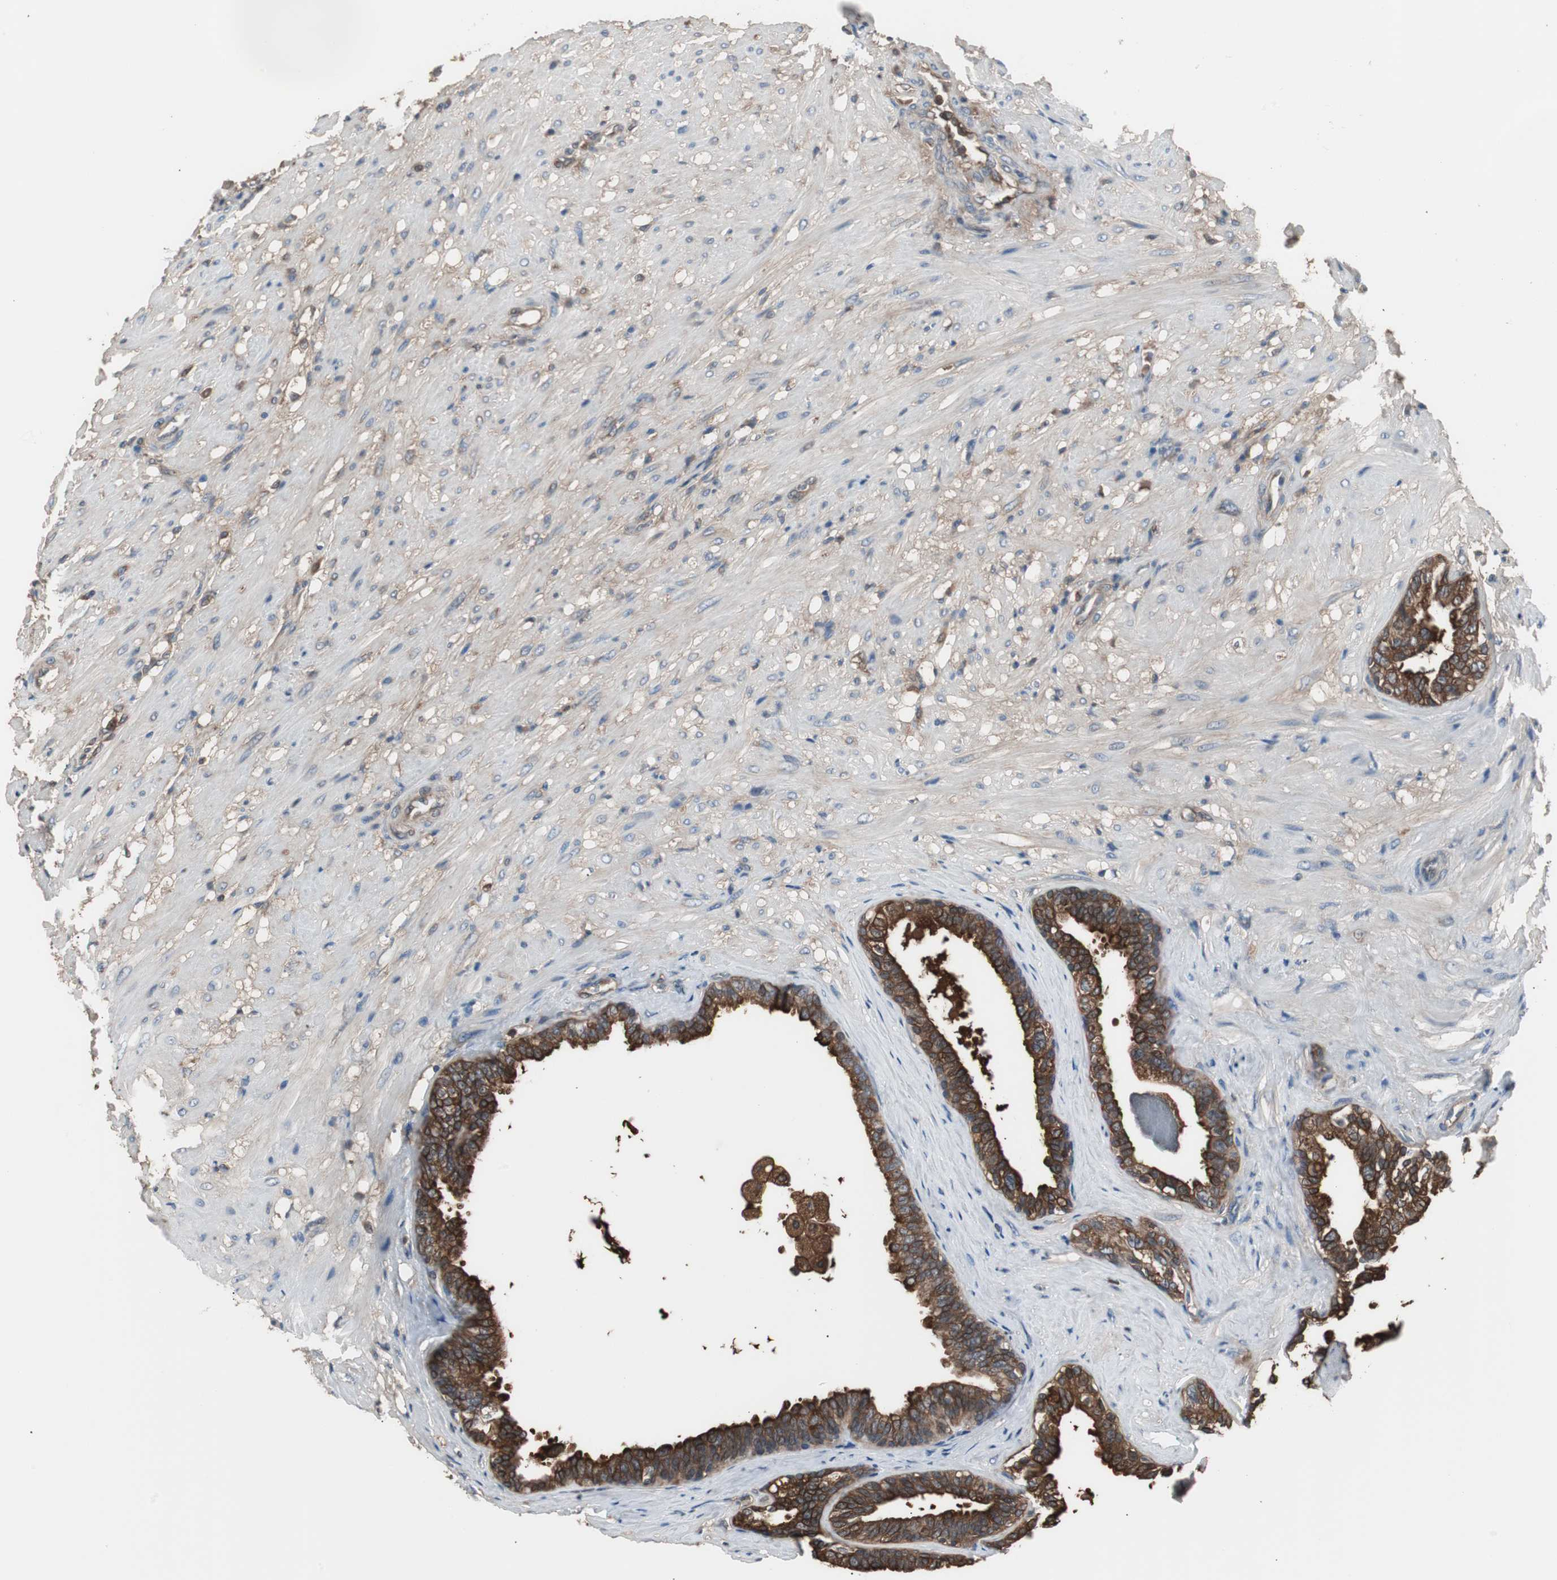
{"staining": {"intensity": "strong", "quantity": ">75%", "location": "cytoplasmic/membranous"}, "tissue": "seminal vesicle", "cell_type": "Glandular cells", "image_type": "normal", "snomed": [{"axis": "morphology", "description": "Normal tissue, NOS"}, {"axis": "topography", "description": "Seminal veicle"}], "caption": "DAB (3,3'-diaminobenzidine) immunohistochemical staining of normal human seminal vesicle demonstrates strong cytoplasmic/membranous protein staining in about >75% of glandular cells.", "gene": "CAPNS1", "patient": {"sex": "male", "age": 61}}